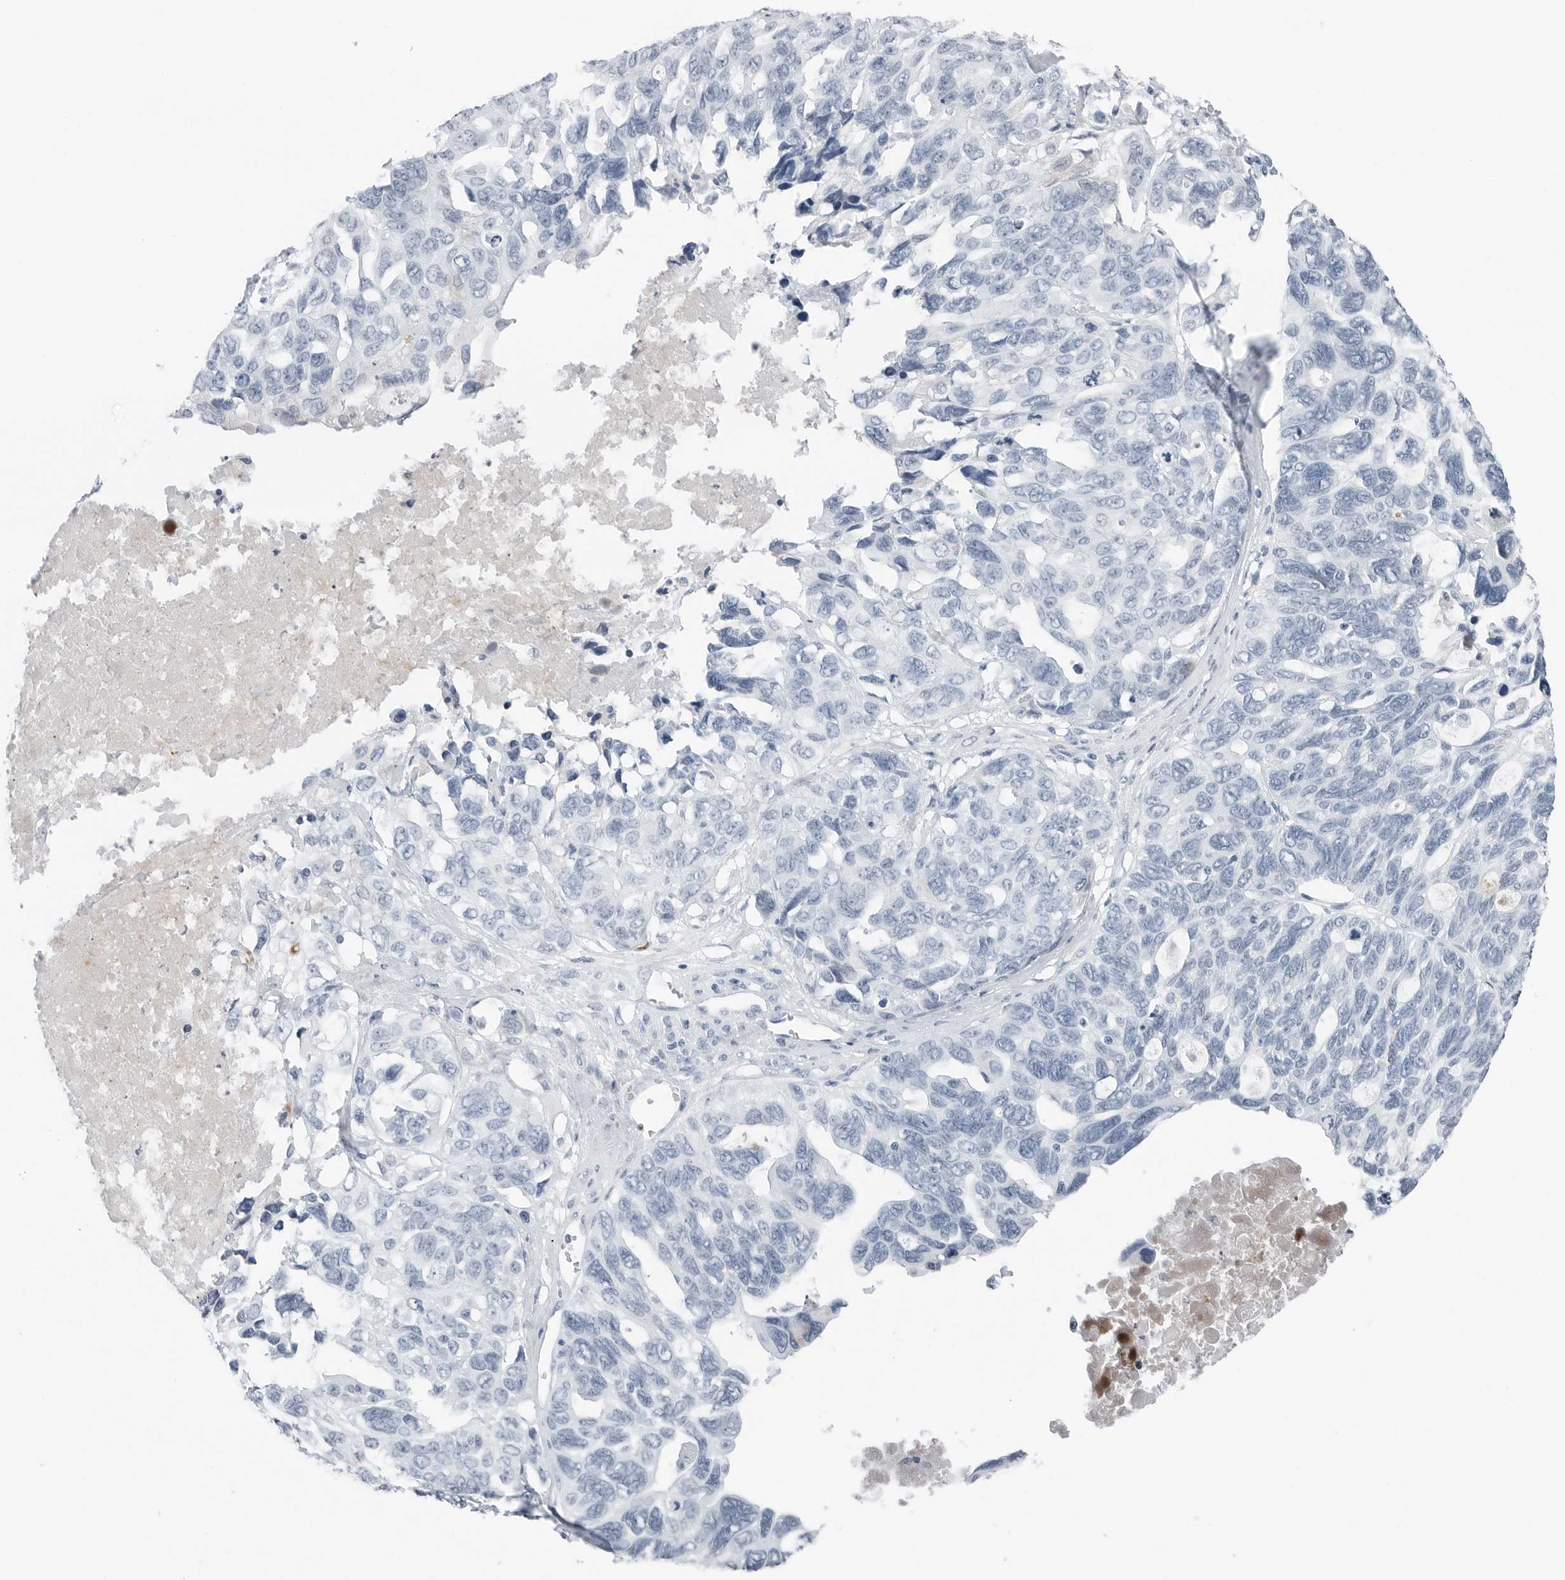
{"staining": {"intensity": "negative", "quantity": "none", "location": "none"}, "tissue": "ovarian cancer", "cell_type": "Tumor cells", "image_type": "cancer", "snomed": [{"axis": "morphology", "description": "Cystadenocarcinoma, serous, NOS"}, {"axis": "topography", "description": "Ovary"}], "caption": "This is a histopathology image of immunohistochemistry (IHC) staining of serous cystadenocarcinoma (ovarian), which shows no expression in tumor cells. (DAB IHC with hematoxylin counter stain).", "gene": "SLPI", "patient": {"sex": "female", "age": 79}}